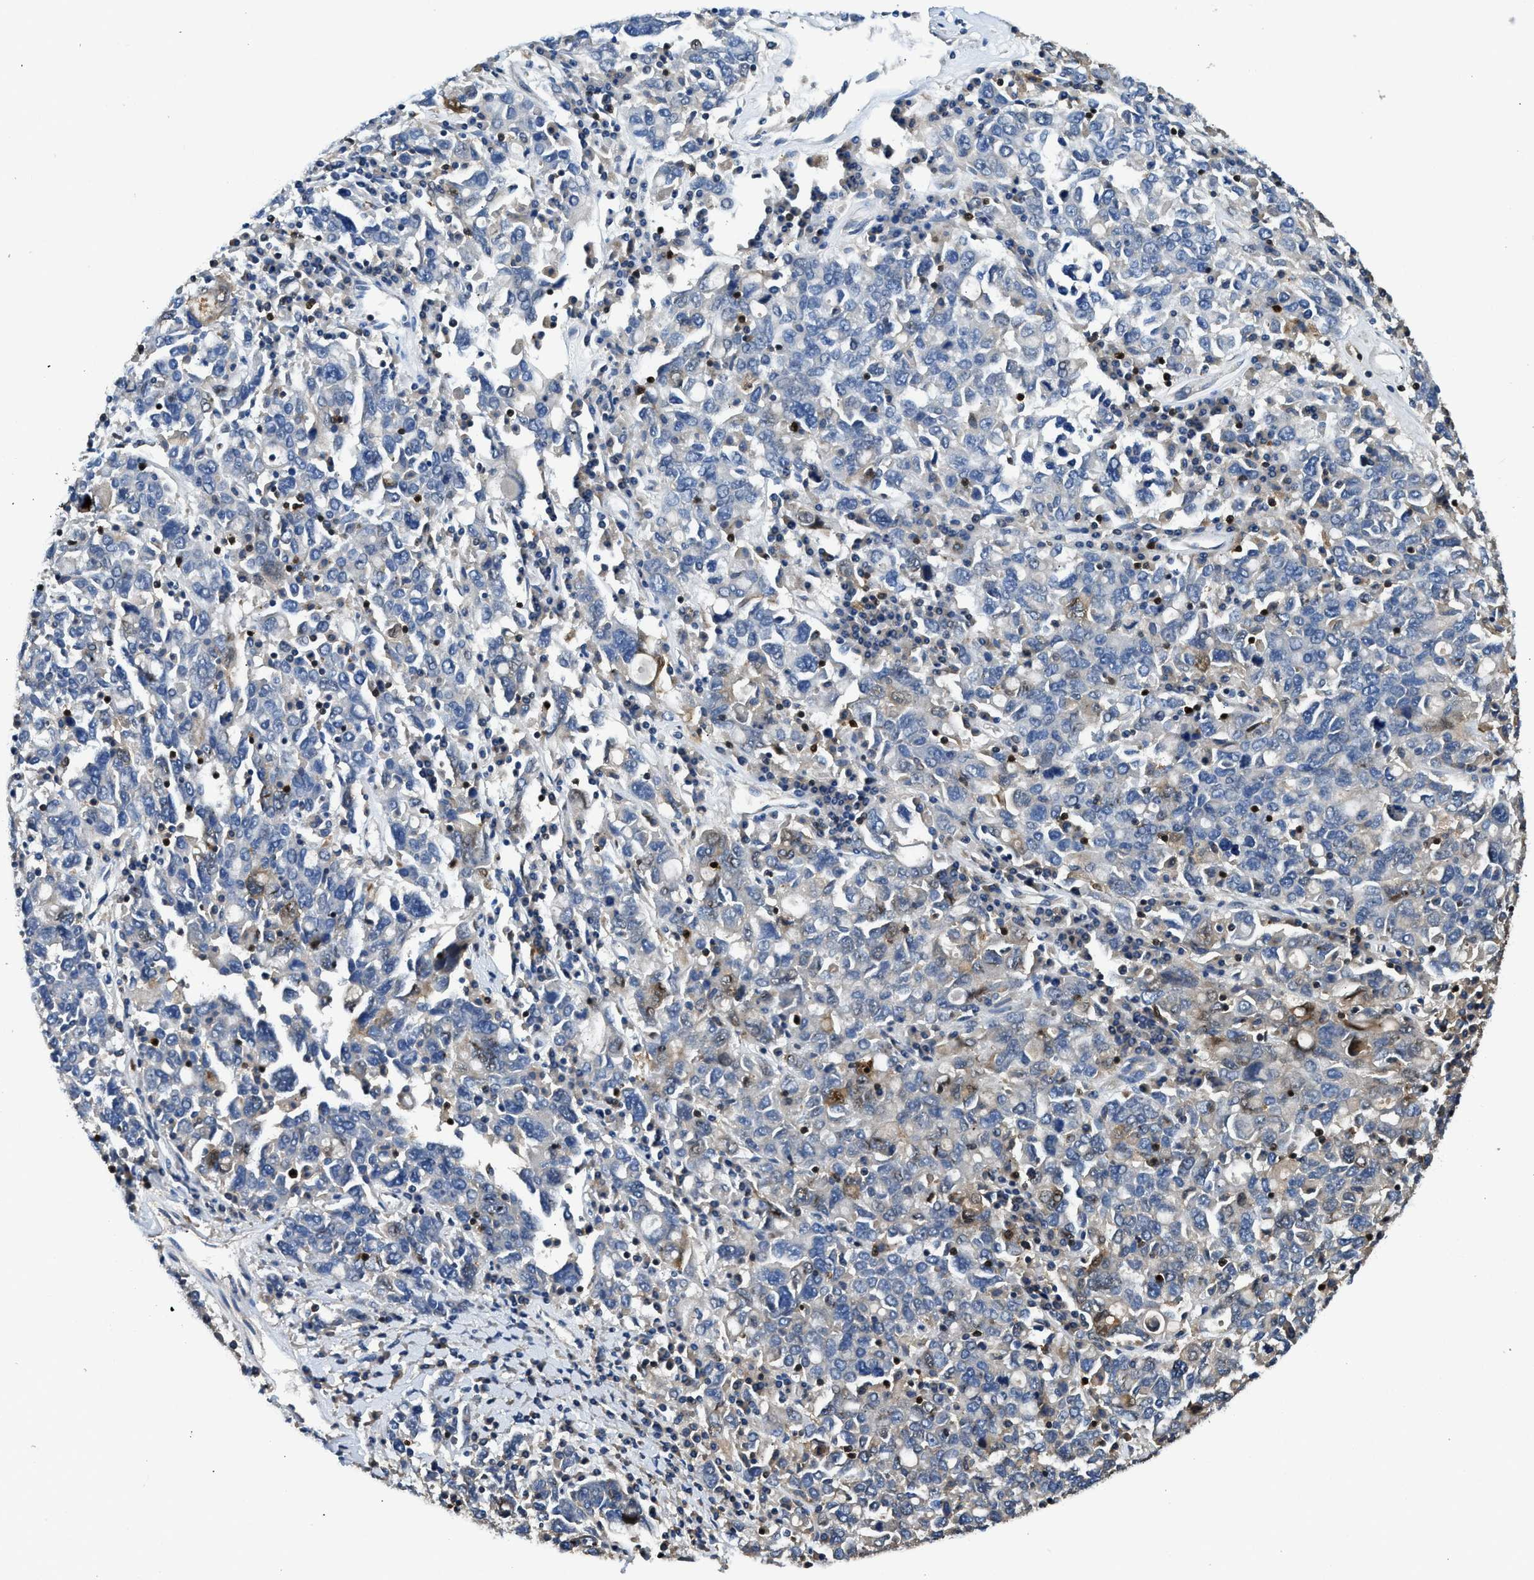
{"staining": {"intensity": "weak", "quantity": "<25%", "location": "cytoplasmic/membranous"}, "tissue": "ovarian cancer", "cell_type": "Tumor cells", "image_type": "cancer", "snomed": [{"axis": "morphology", "description": "Carcinoma, endometroid"}, {"axis": "topography", "description": "Ovary"}], "caption": "A photomicrograph of ovarian endometroid carcinoma stained for a protein reveals no brown staining in tumor cells.", "gene": "TOX", "patient": {"sex": "female", "age": 62}}